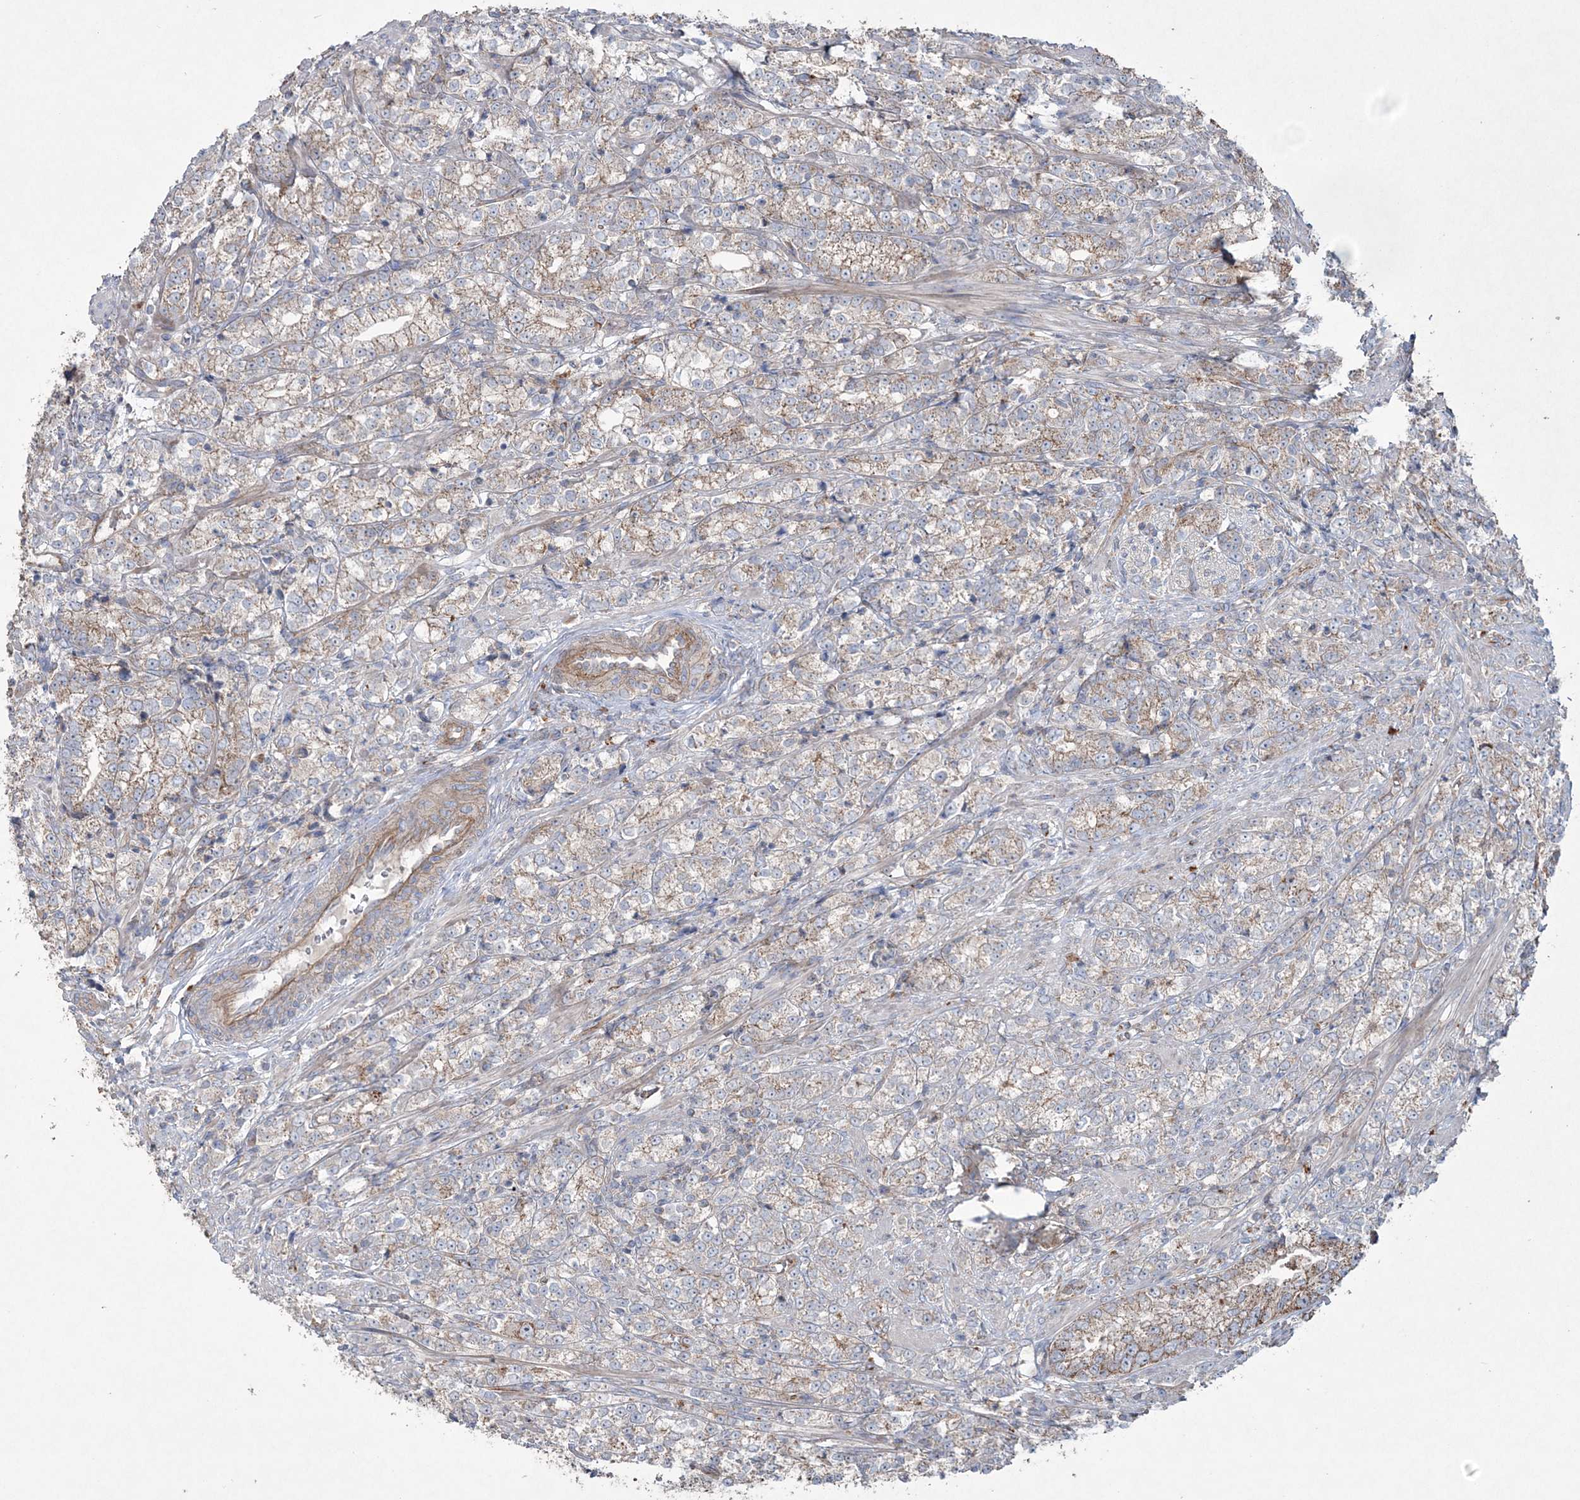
{"staining": {"intensity": "weak", "quantity": "25%-75%", "location": "cytoplasmic/membranous"}, "tissue": "prostate cancer", "cell_type": "Tumor cells", "image_type": "cancer", "snomed": [{"axis": "morphology", "description": "Adenocarcinoma, High grade"}, {"axis": "topography", "description": "Prostate"}], "caption": "Tumor cells show weak cytoplasmic/membranous staining in approximately 25%-75% of cells in high-grade adenocarcinoma (prostate).", "gene": "TTC7A", "patient": {"sex": "male", "age": 69}}